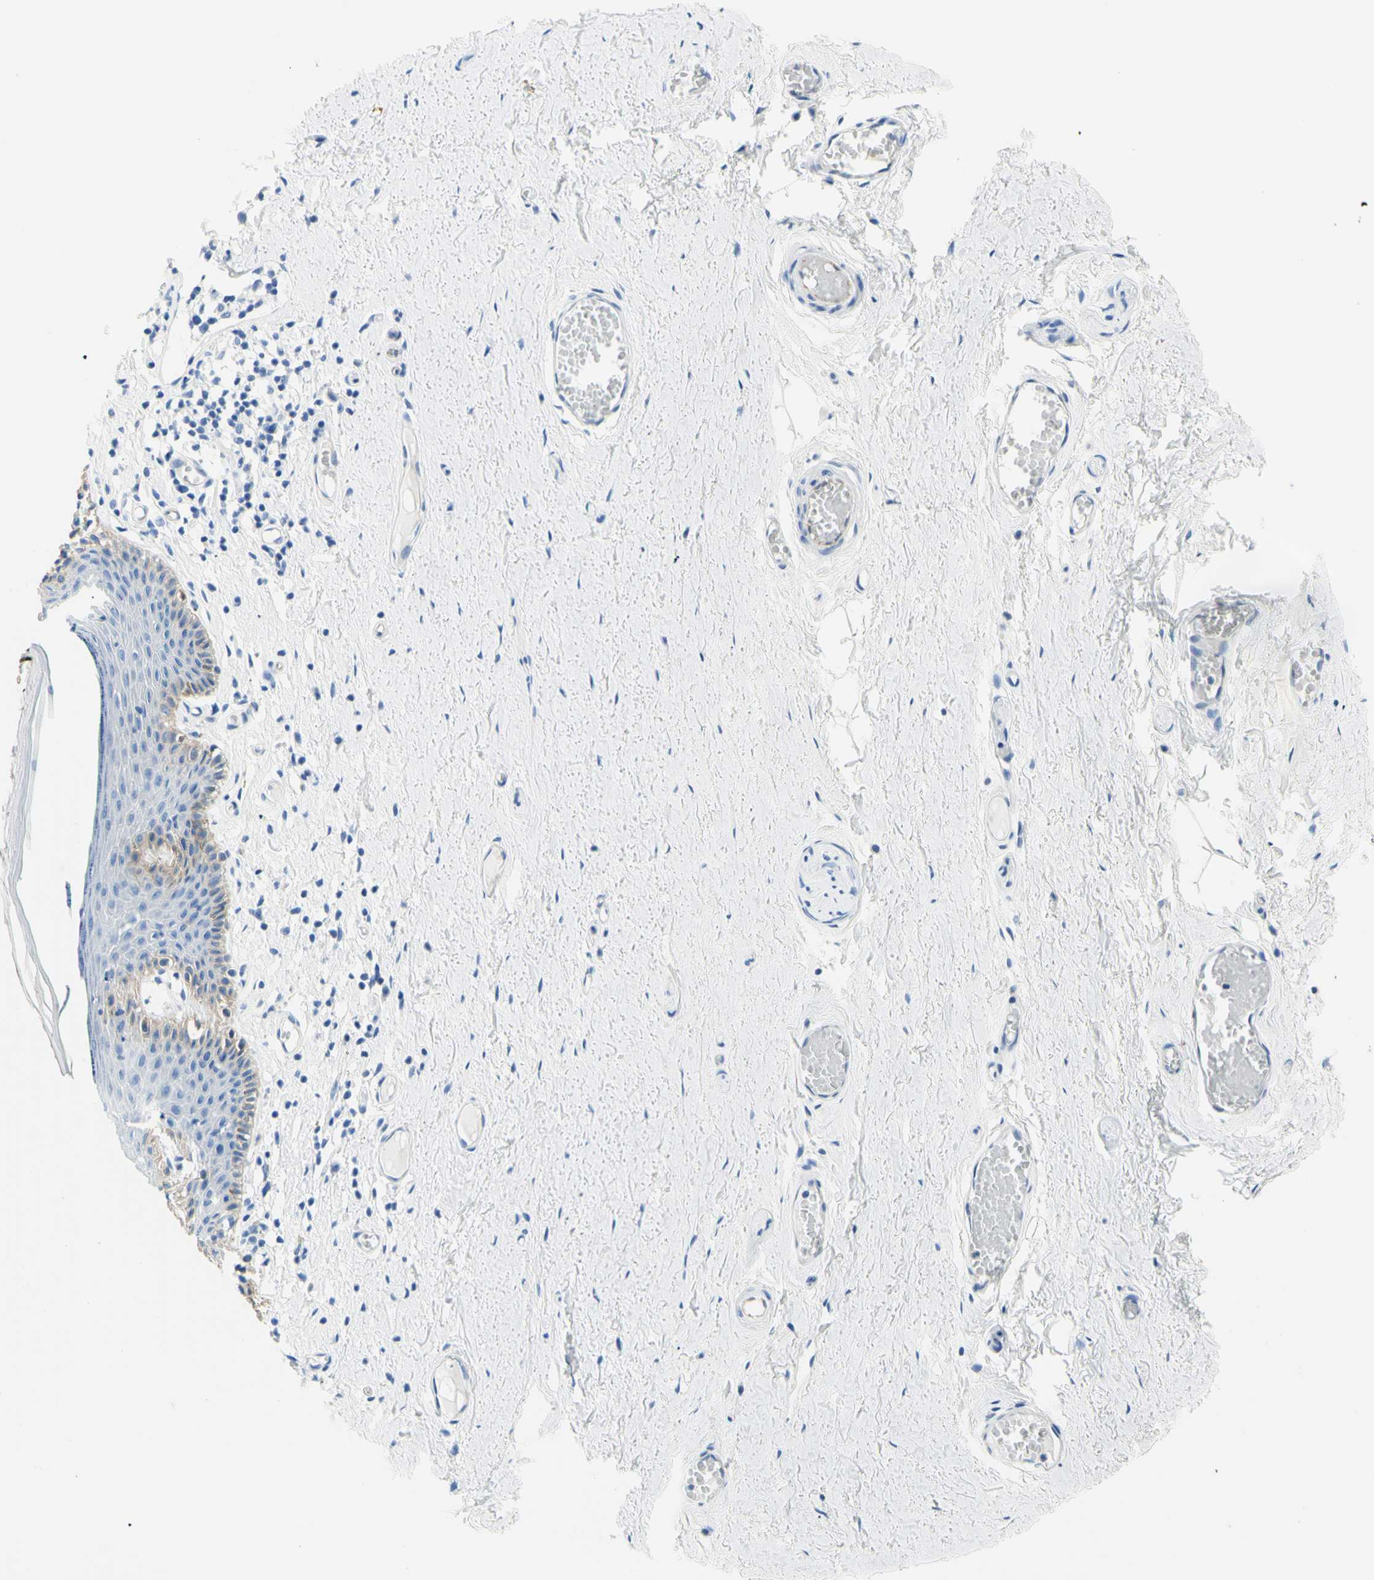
{"staining": {"intensity": "negative", "quantity": "none", "location": "none"}, "tissue": "skin", "cell_type": "Epidermal cells", "image_type": "normal", "snomed": [{"axis": "morphology", "description": "Normal tissue, NOS"}, {"axis": "topography", "description": "Adipose tissue"}, {"axis": "topography", "description": "Vascular tissue"}, {"axis": "topography", "description": "Anal"}, {"axis": "topography", "description": "Peripheral nerve tissue"}], "caption": "A photomicrograph of skin stained for a protein shows no brown staining in epidermal cells. (DAB IHC visualized using brightfield microscopy, high magnification).", "gene": "HPCA", "patient": {"sex": "female", "age": 54}}